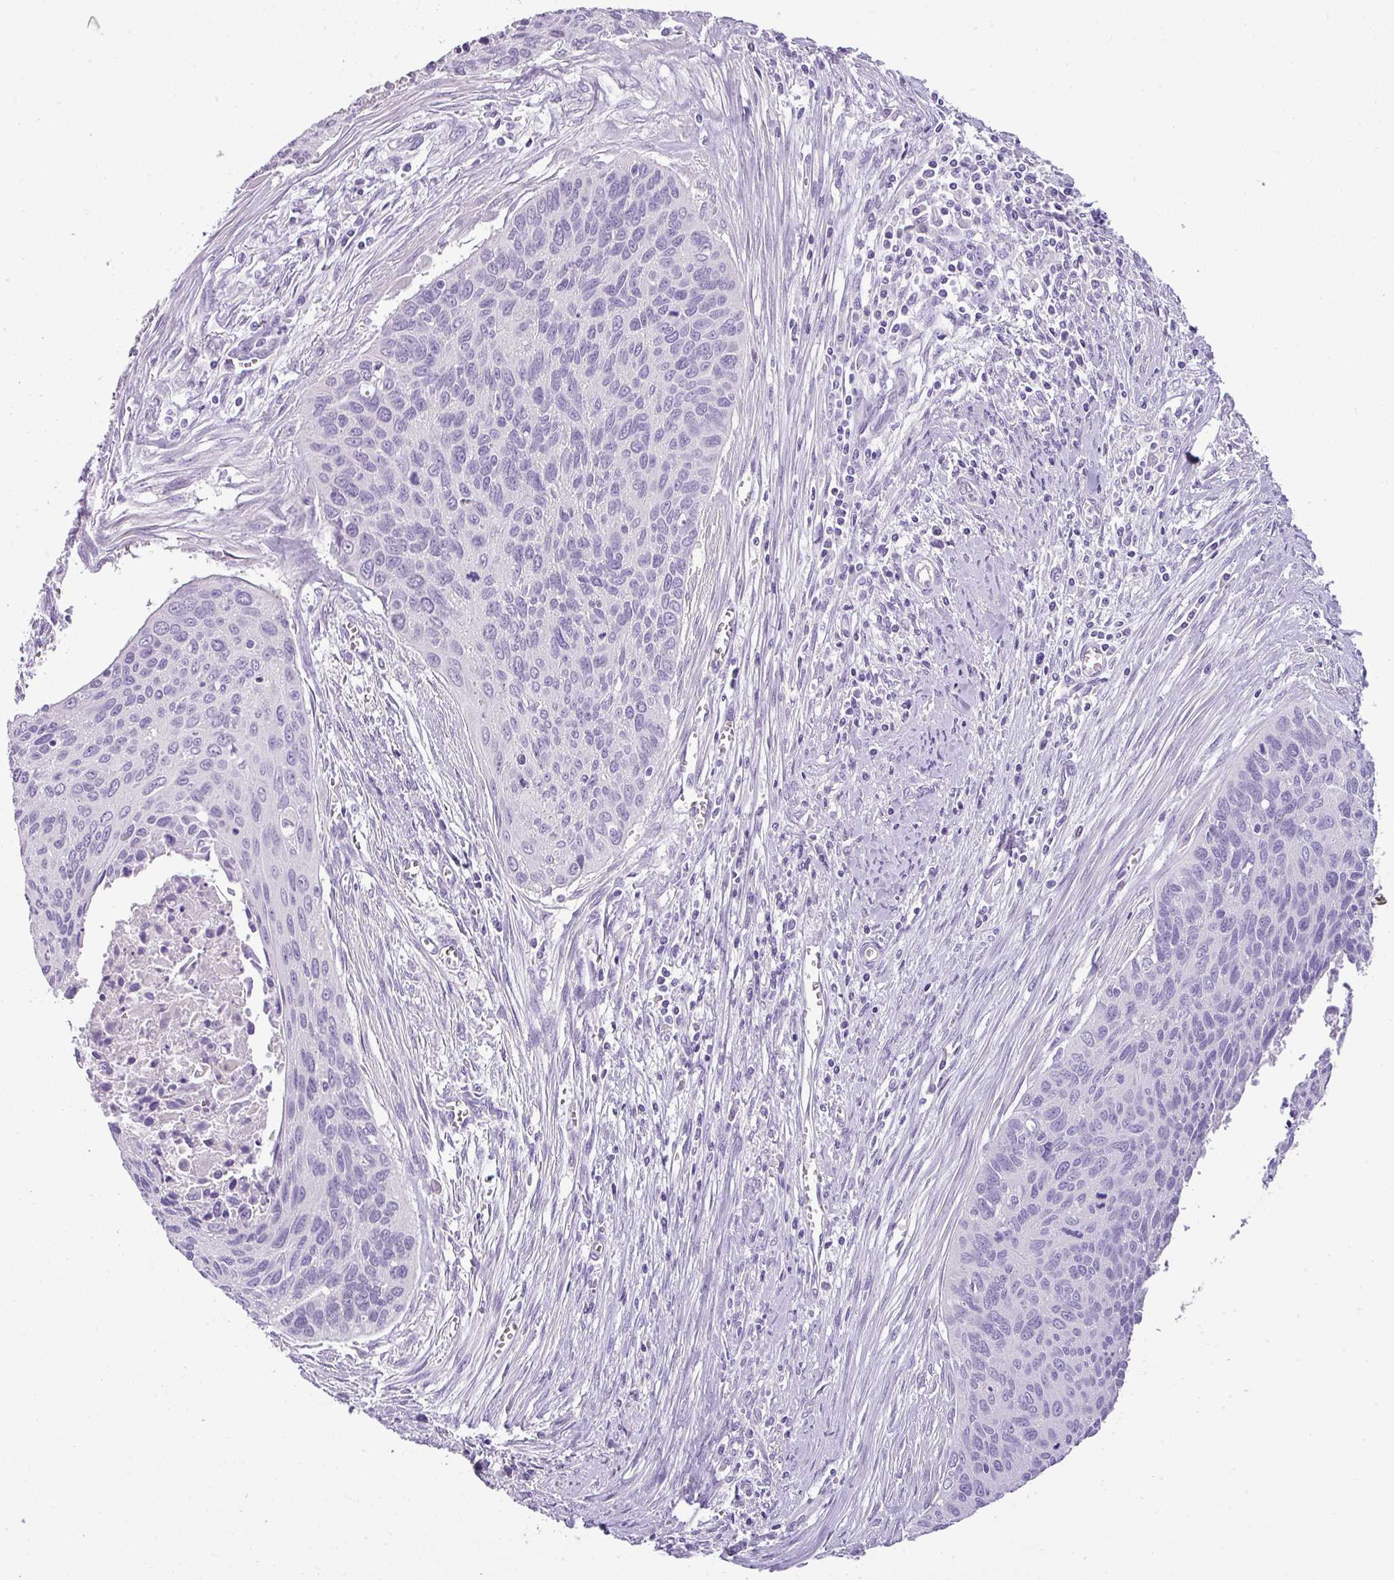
{"staining": {"intensity": "negative", "quantity": "none", "location": "none"}, "tissue": "cervical cancer", "cell_type": "Tumor cells", "image_type": "cancer", "snomed": [{"axis": "morphology", "description": "Squamous cell carcinoma, NOS"}, {"axis": "topography", "description": "Cervix"}], "caption": "DAB (3,3'-diaminobenzidine) immunohistochemical staining of cervical cancer reveals no significant staining in tumor cells. The staining was performed using DAB (3,3'-diaminobenzidine) to visualize the protein expression in brown, while the nuclei were stained in blue with hematoxylin (Magnification: 20x).", "gene": "ENSG00000273748", "patient": {"sex": "female", "age": 55}}